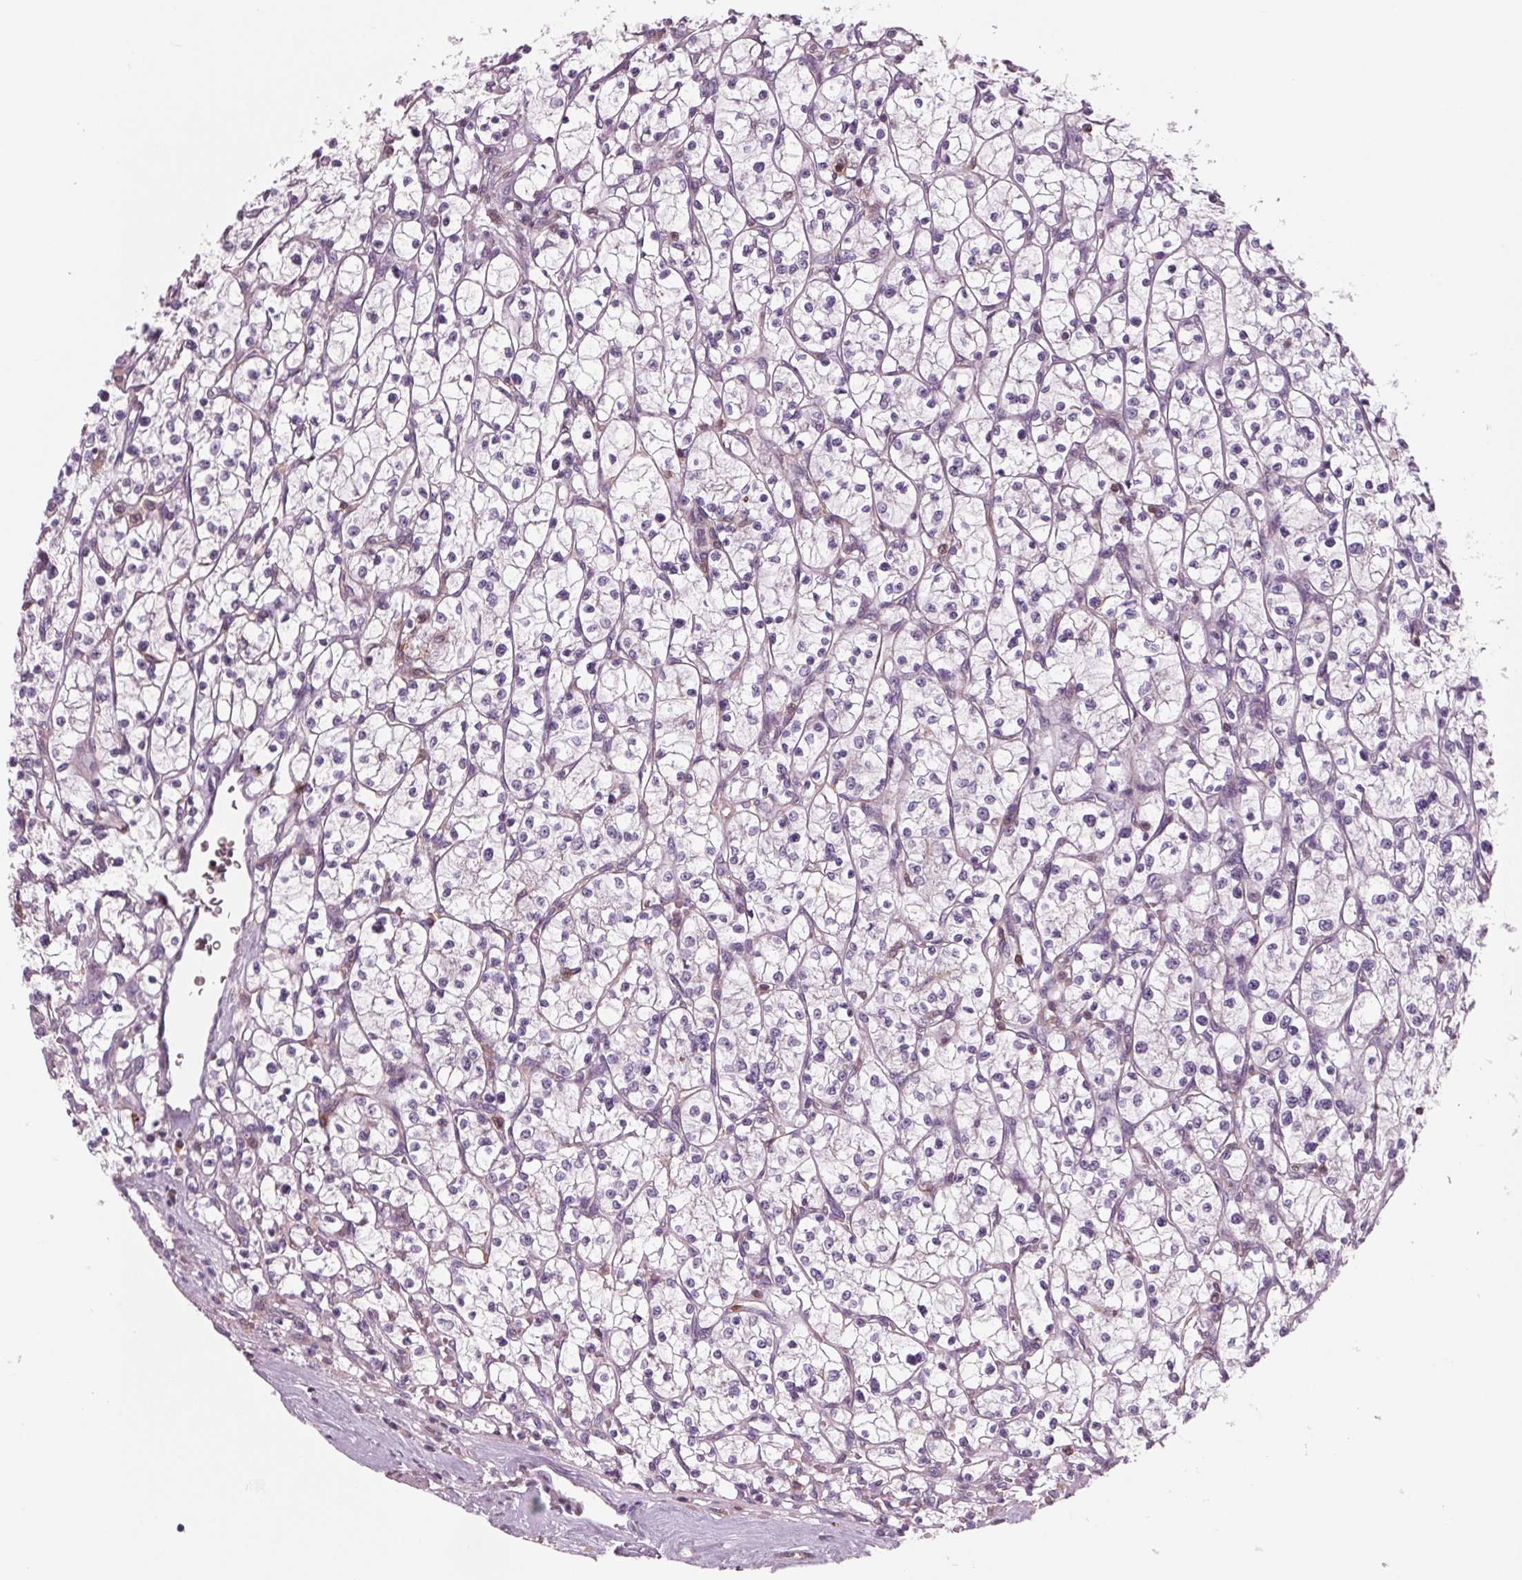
{"staining": {"intensity": "negative", "quantity": "none", "location": "none"}, "tissue": "renal cancer", "cell_type": "Tumor cells", "image_type": "cancer", "snomed": [{"axis": "morphology", "description": "Adenocarcinoma, NOS"}, {"axis": "topography", "description": "Kidney"}], "caption": "High magnification brightfield microscopy of adenocarcinoma (renal) stained with DAB (brown) and counterstained with hematoxylin (blue): tumor cells show no significant staining.", "gene": "ARHGAP25", "patient": {"sex": "female", "age": 64}}